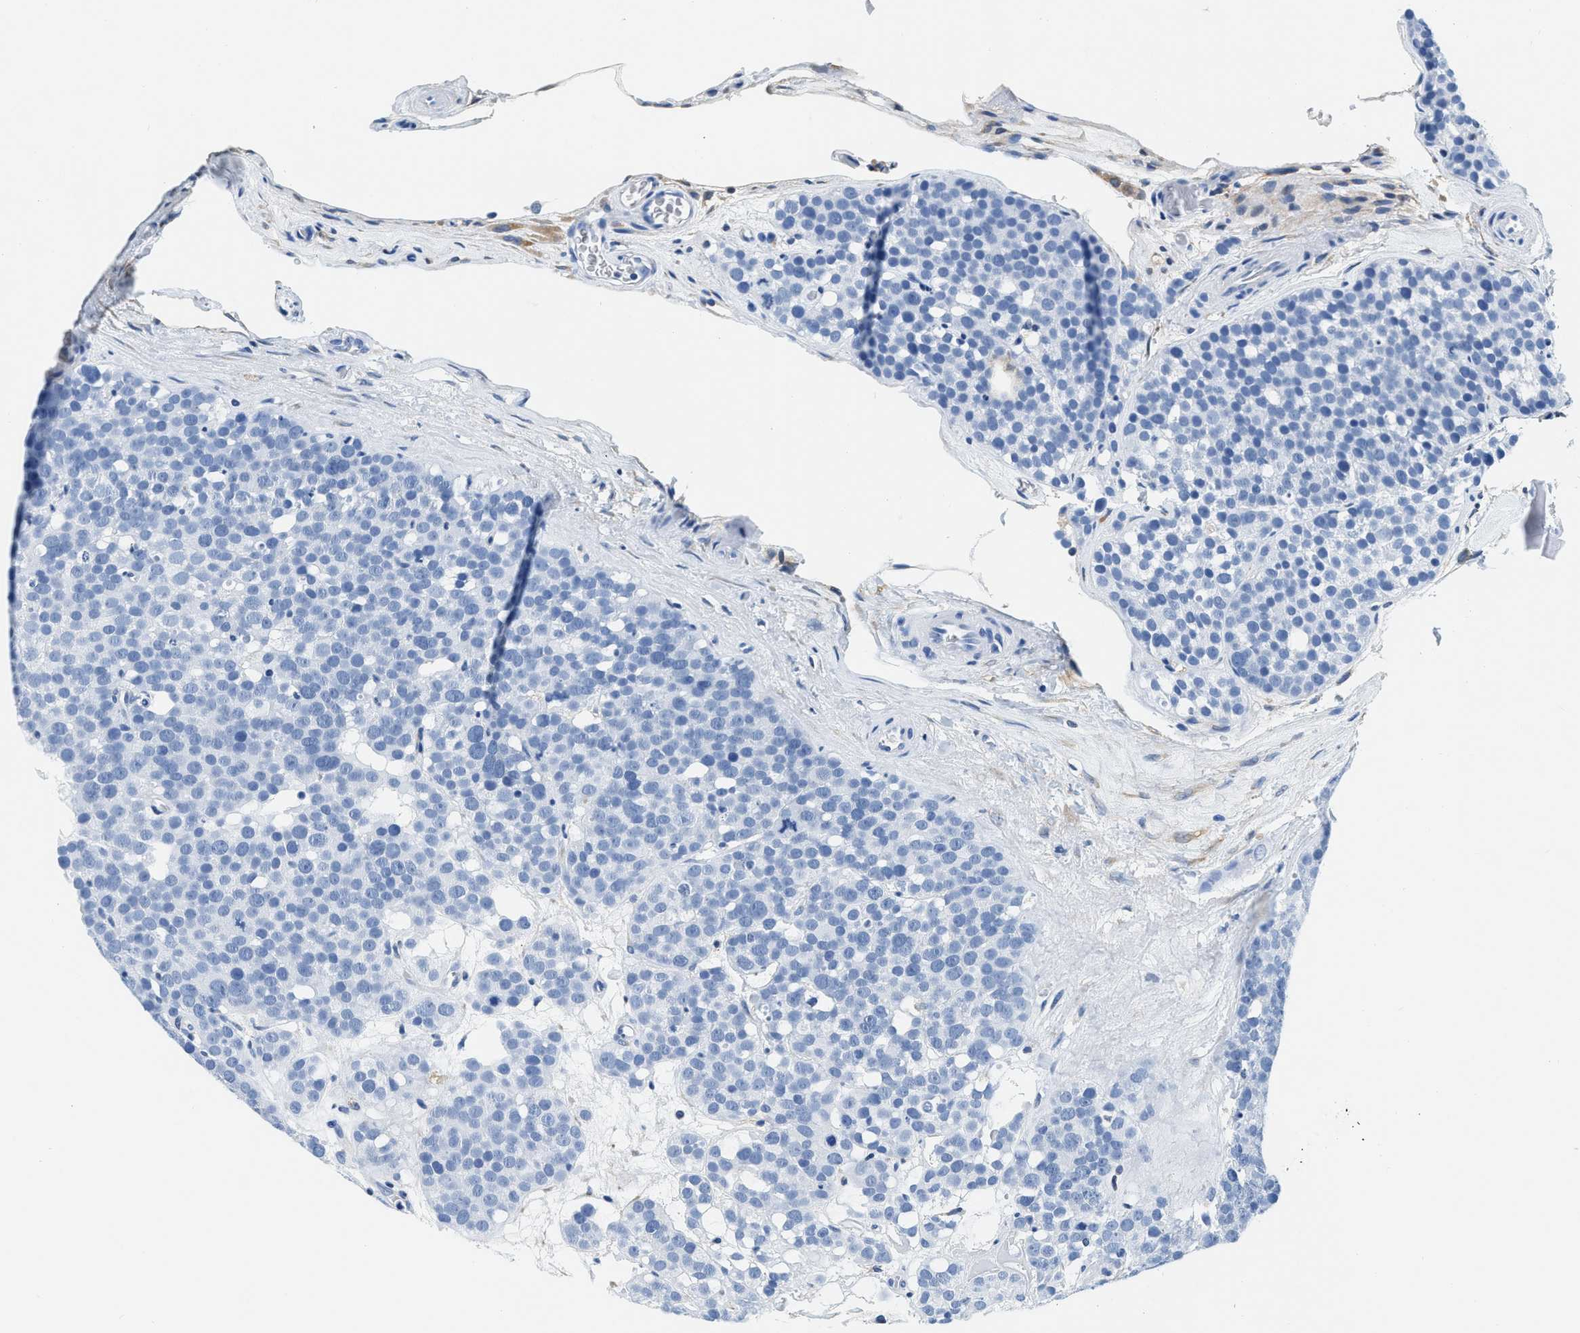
{"staining": {"intensity": "negative", "quantity": "none", "location": "none"}, "tissue": "testis cancer", "cell_type": "Tumor cells", "image_type": "cancer", "snomed": [{"axis": "morphology", "description": "Seminoma, NOS"}, {"axis": "topography", "description": "Testis"}], "caption": "A micrograph of human seminoma (testis) is negative for staining in tumor cells. (IHC, brightfield microscopy, high magnification).", "gene": "ZDHHC13", "patient": {"sex": "male", "age": 71}}